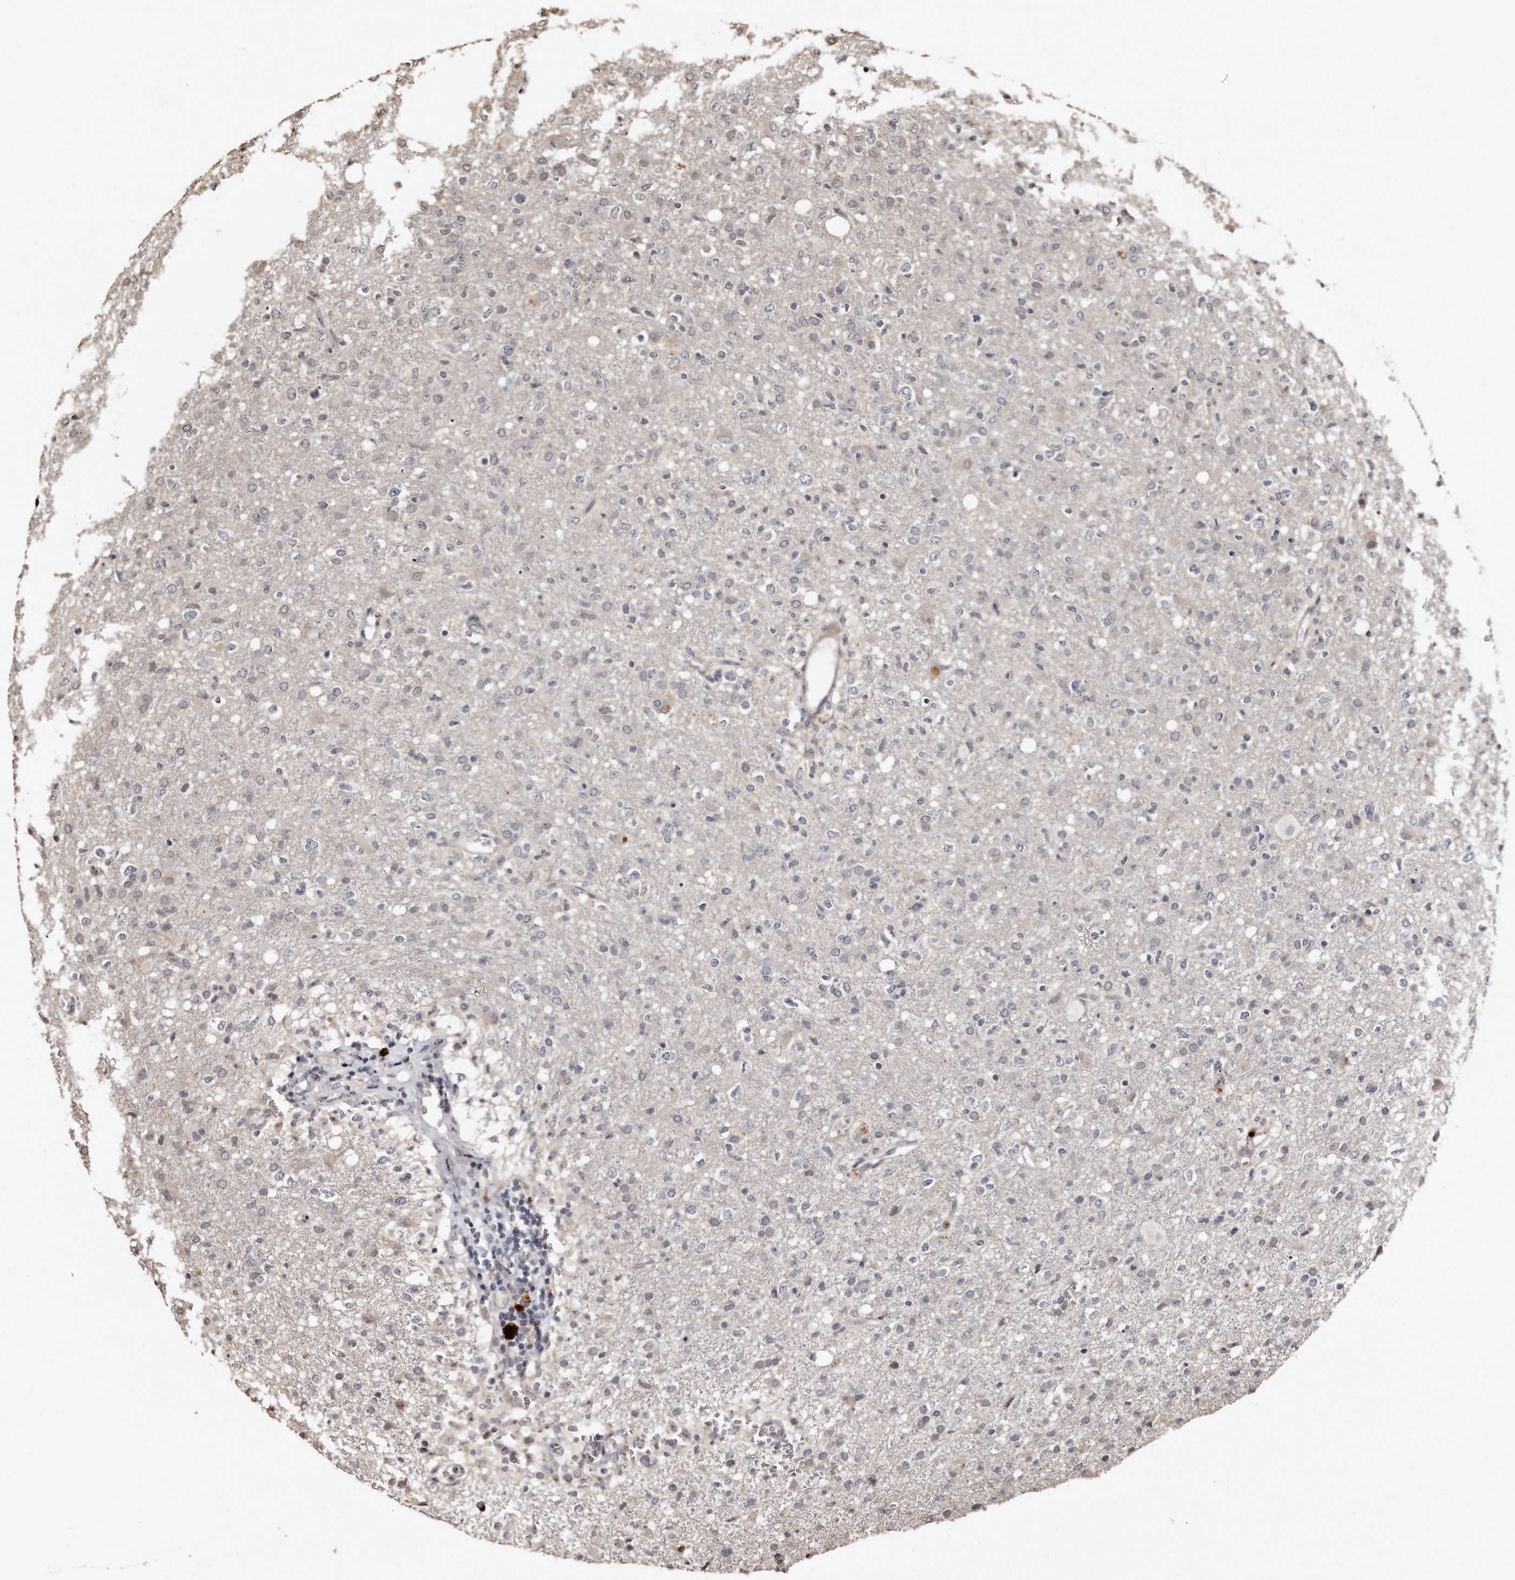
{"staining": {"intensity": "negative", "quantity": "none", "location": "none"}, "tissue": "glioma", "cell_type": "Tumor cells", "image_type": "cancer", "snomed": [{"axis": "morphology", "description": "Glioma, malignant, High grade"}, {"axis": "topography", "description": "Brain"}], "caption": "There is no significant expression in tumor cells of glioma.", "gene": "TSHR", "patient": {"sex": "female", "age": 57}}